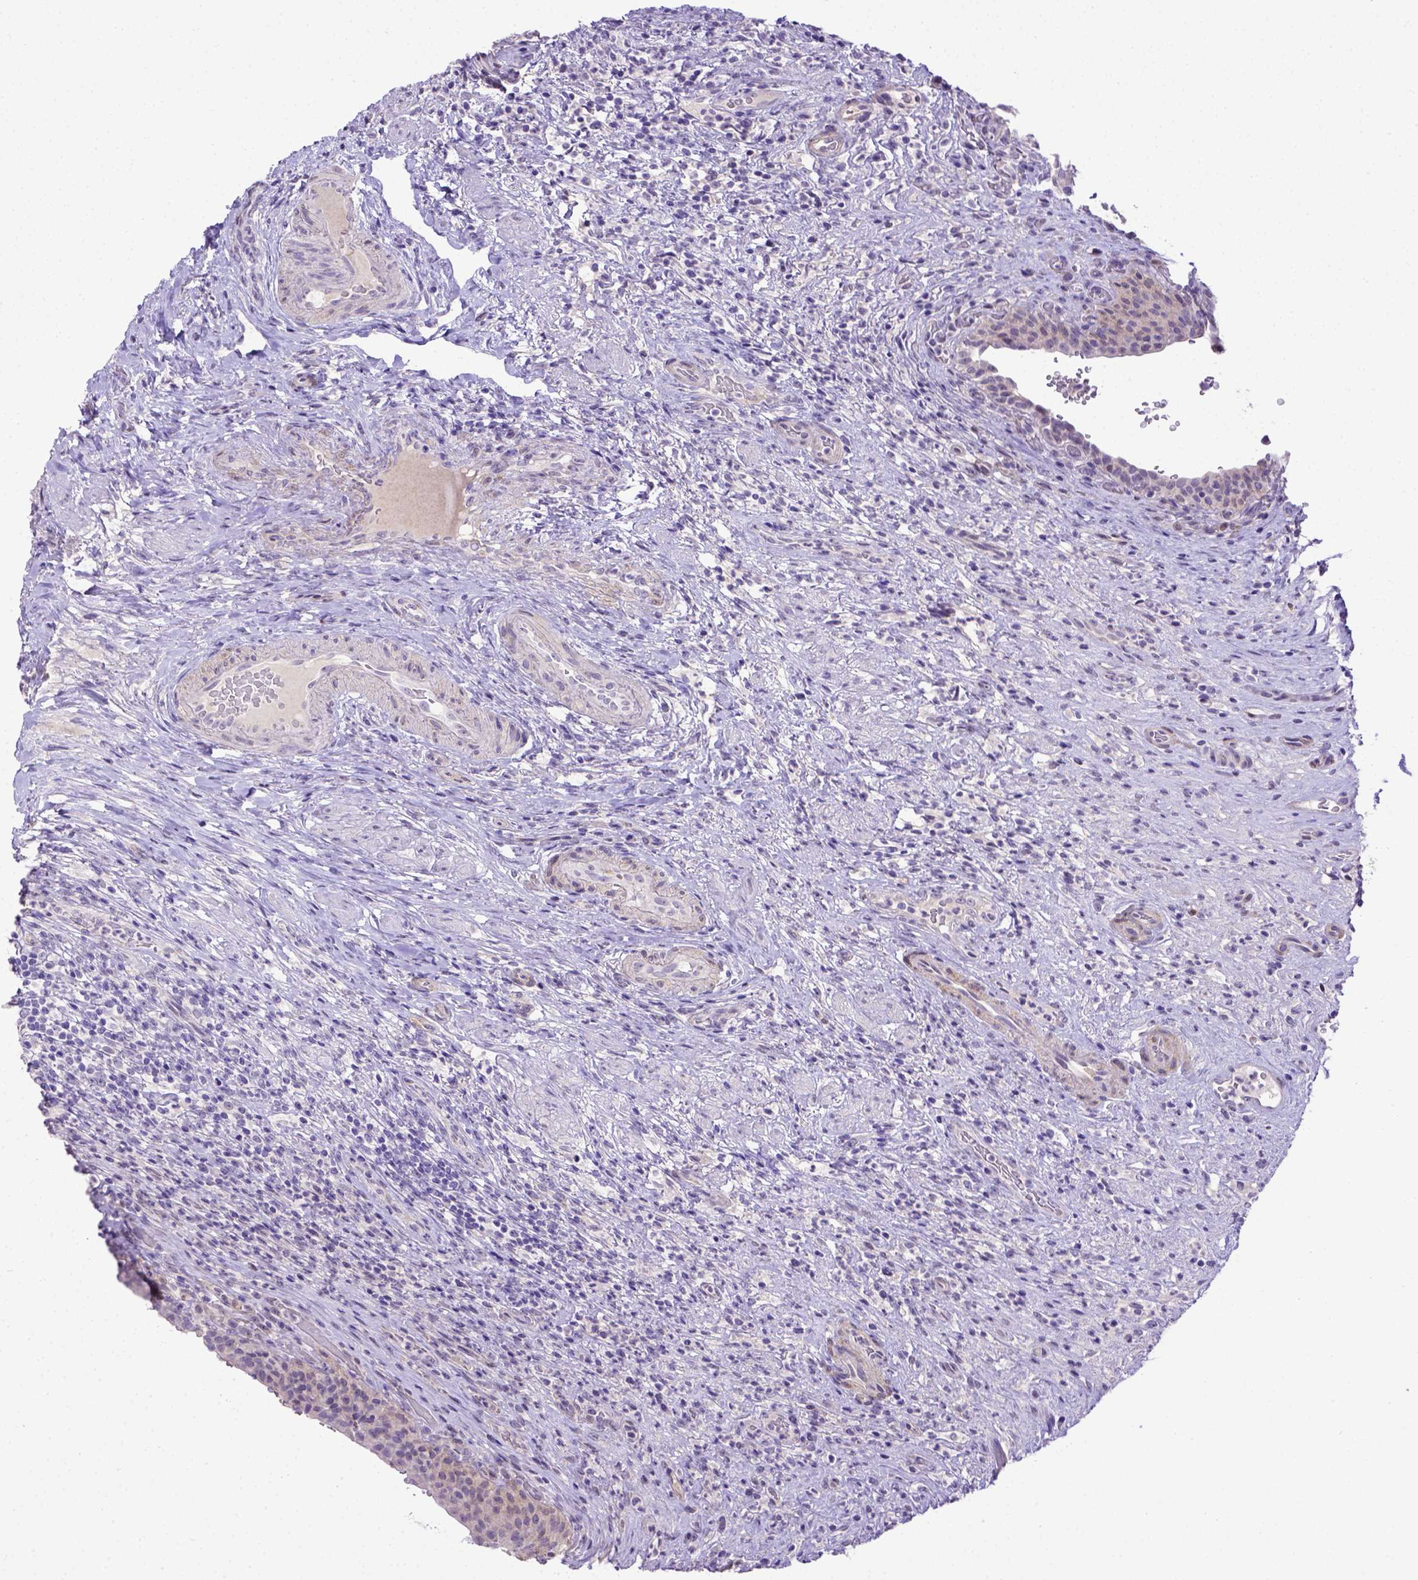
{"staining": {"intensity": "weak", "quantity": "25%-75%", "location": "cytoplasmic/membranous"}, "tissue": "urinary bladder", "cell_type": "Urothelial cells", "image_type": "normal", "snomed": [{"axis": "morphology", "description": "Normal tissue, NOS"}, {"axis": "topography", "description": "Urinary bladder"}, {"axis": "topography", "description": "Peripheral nerve tissue"}], "caption": "Urinary bladder was stained to show a protein in brown. There is low levels of weak cytoplasmic/membranous expression in about 25%-75% of urothelial cells. The staining is performed using DAB (3,3'-diaminobenzidine) brown chromogen to label protein expression. The nuclei are counter-stained blue using hematoxylin.", "gene": "BTN1A1", "patient": {"sex": "male", "age": 66}}